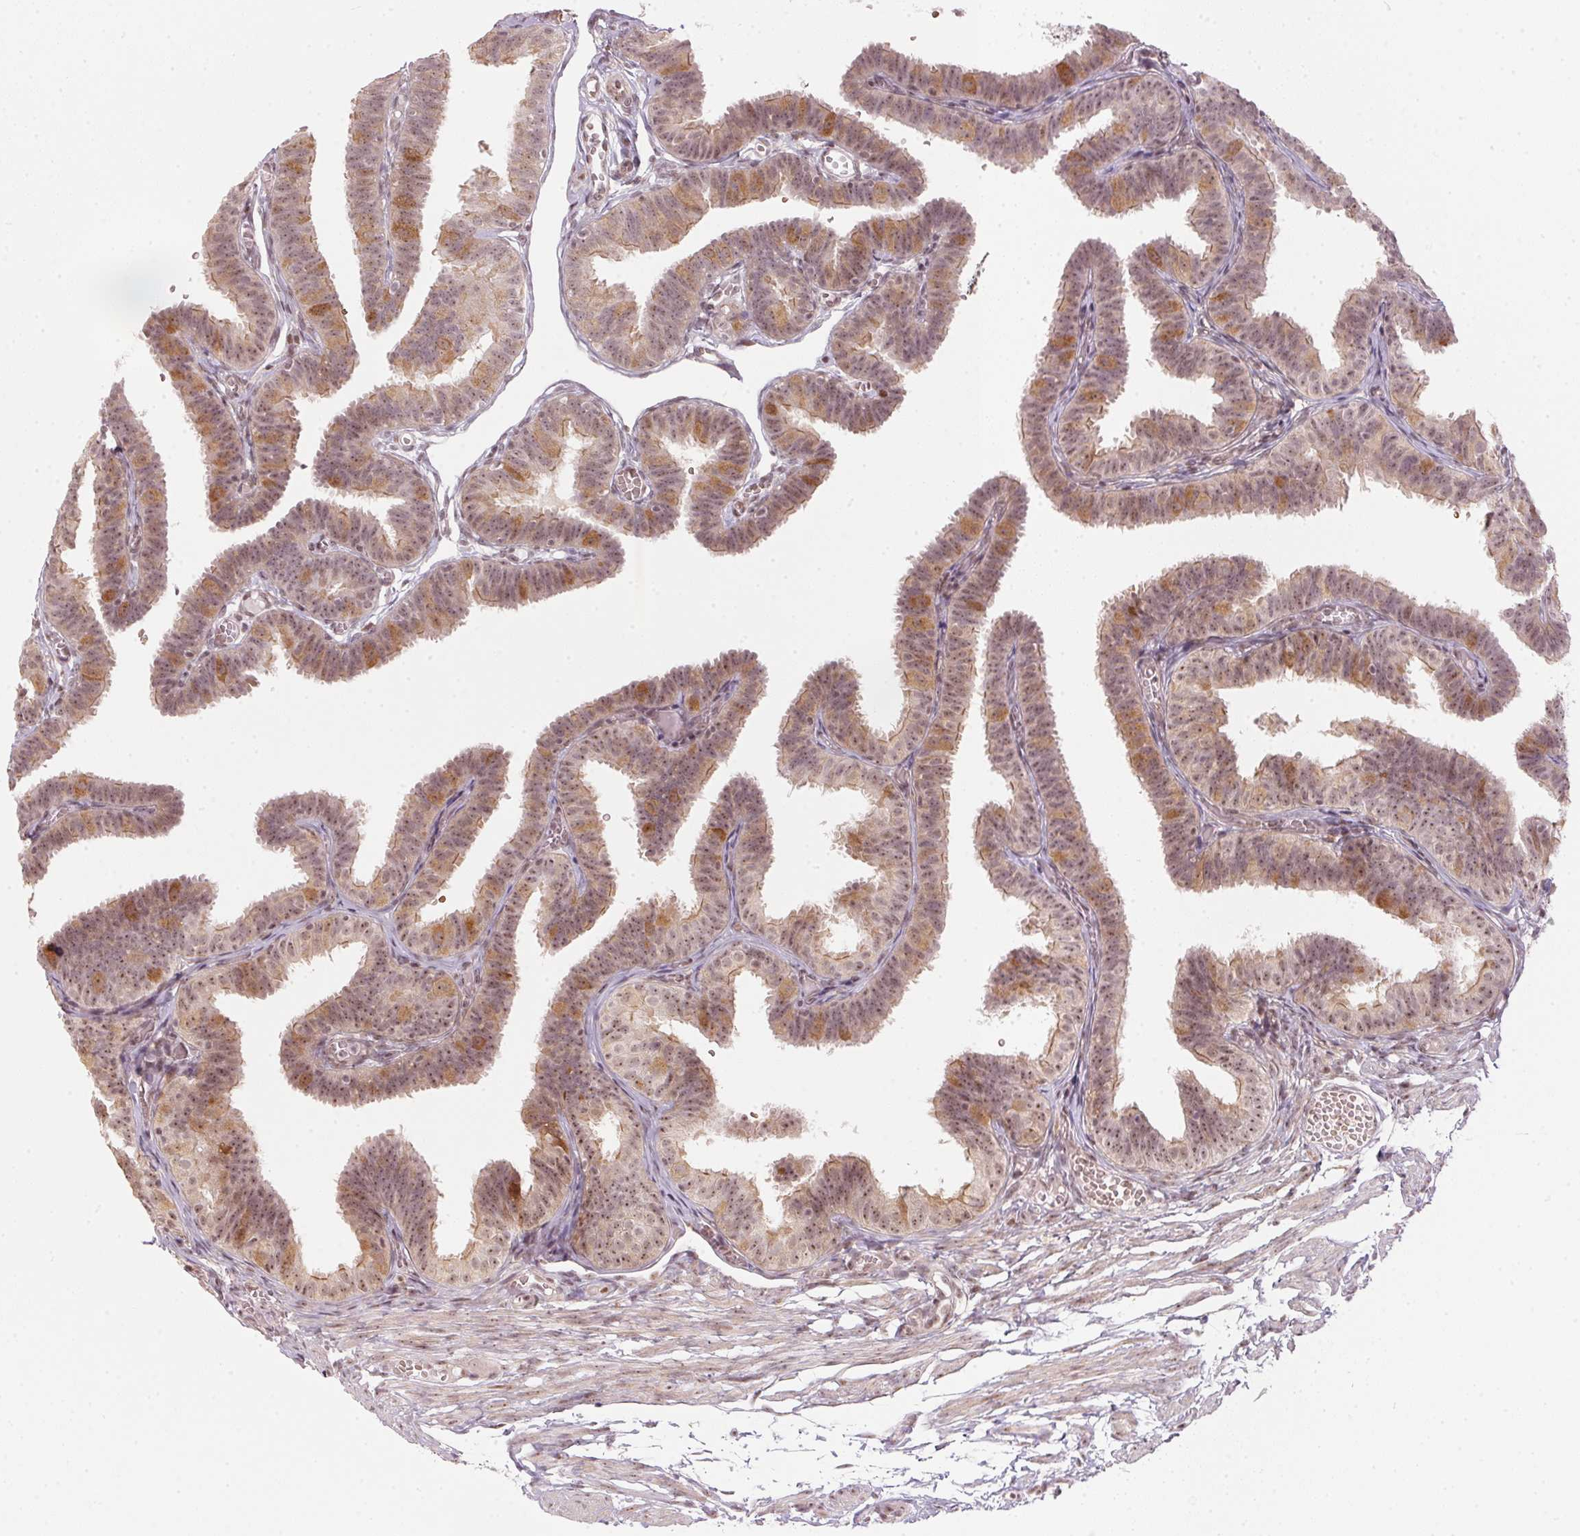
{"staining": {"intensity": "moderate", "quantity": "25%-75%", "location": "cytoplasmic/membranous,nuclear"}, "tissue": "fallopian tube", "cell_type": "Glandular cells", "image_type": "normal", "snomed": [{"axis": "morphology", "description": "Normal tissue, NOS"}, {"axis": "topography", "description": "Fallopian tube"}], "caption": "High-power microscopy captured an immunohistochemistry (IHC) histopathology image of unremarkable fallopian tube, revealing moderate cytoplasmic/membranous,nuclear expression in about 25%-75% of glandular cells. (DAB IHC with brightfield microscopy, high magnification).", "gene": "KAT6A", "patient": {"sex": "female", "age": 25}}